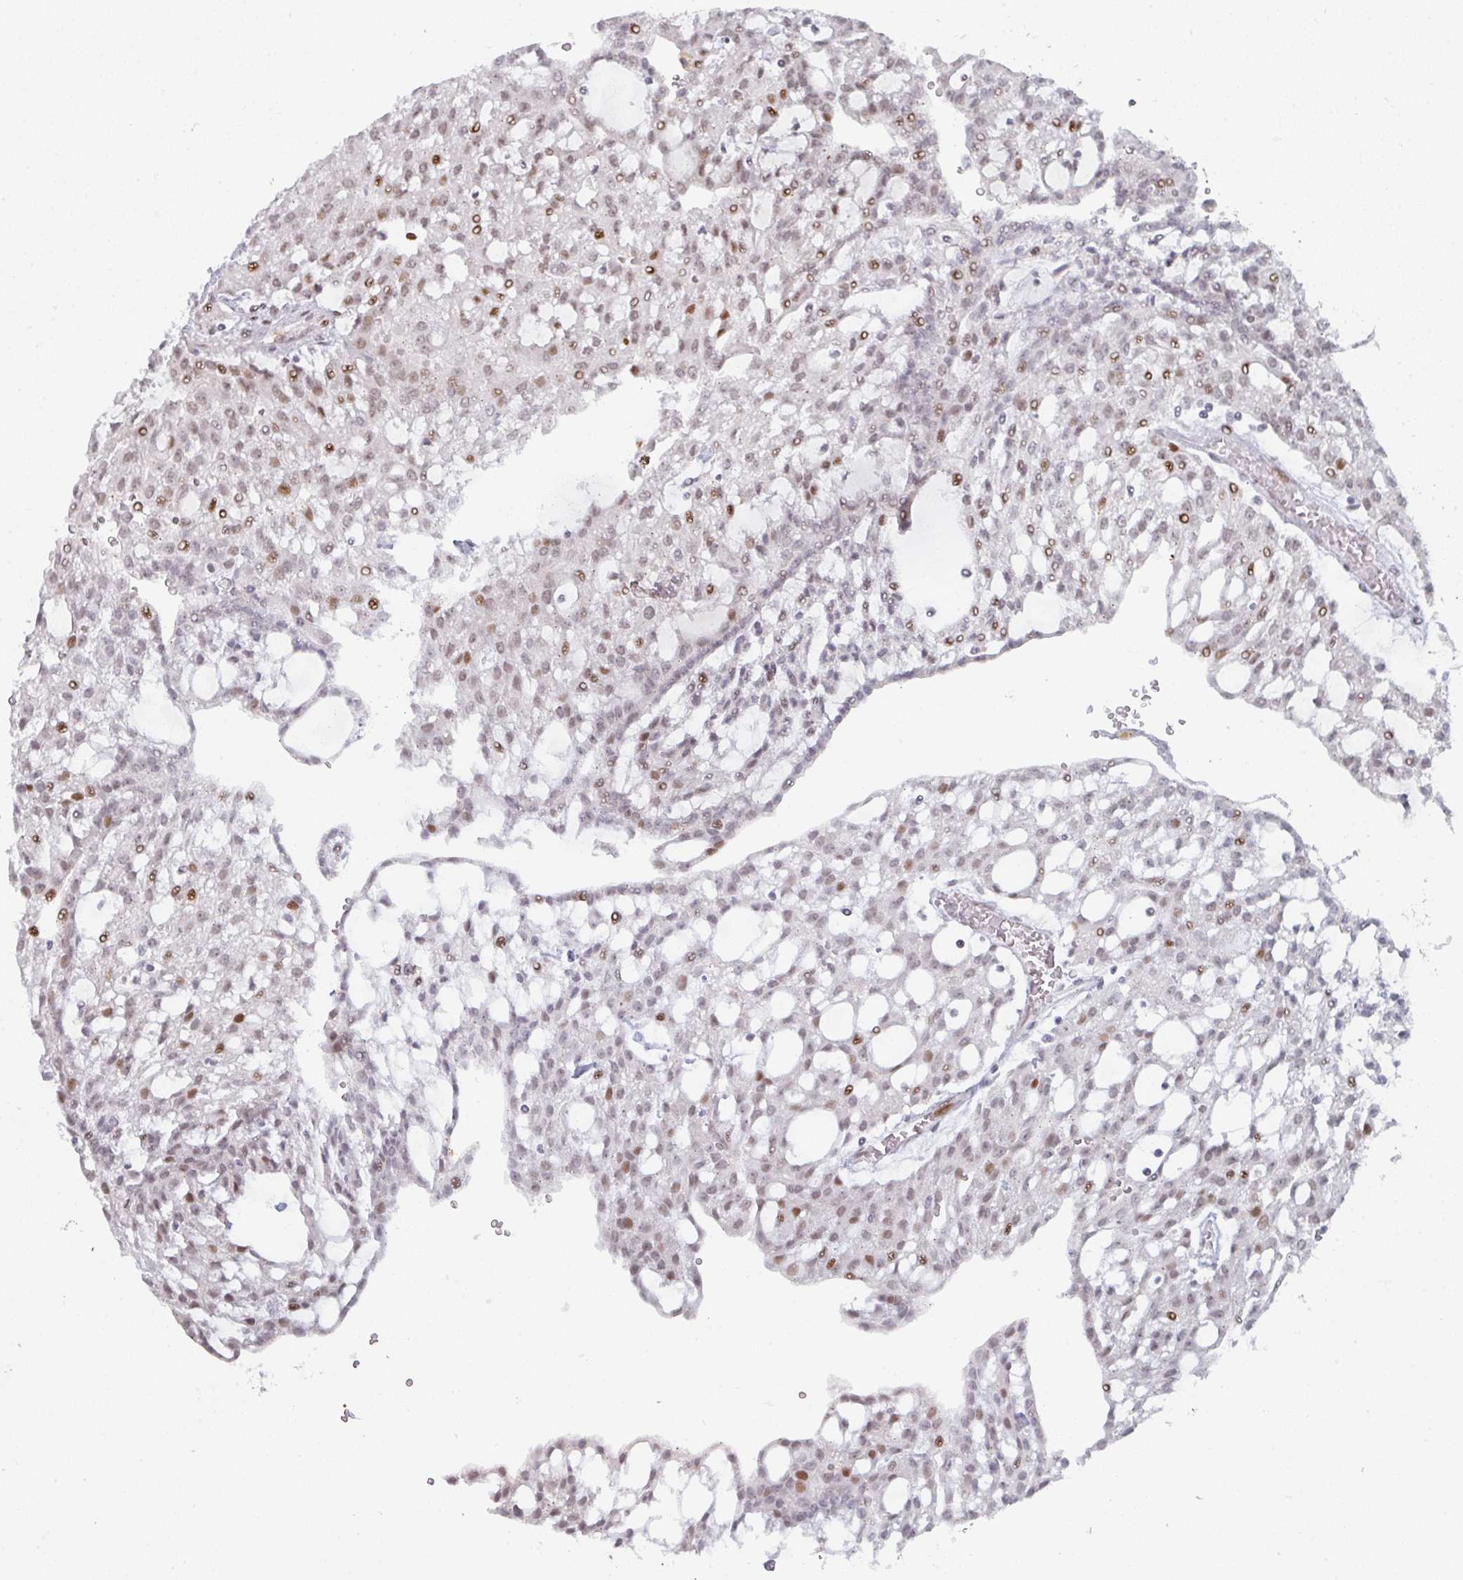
{"staining": {"intensity": "moderate", "quantity": "25%-75%", "location": "nuclear"}, "tissue": "renal cancer", "cell_type": "Tumor cells", "image_type": "cancer", "snomed": [{"axis": "morphology", "description": "Adenocarcinoma, NOS"}, {"axis": "topography", "description": "Kidney"}], "caption": "The micrograph reveals a brown stain indicating the presence of a protein in the nuclear of tumor cells in renal cancer (adenocarcinoma). (Brightfield microscopy of DAB IHC at high magnification).", "gene": "LIN54", "patient": {"sex": "male", "age": 63}}